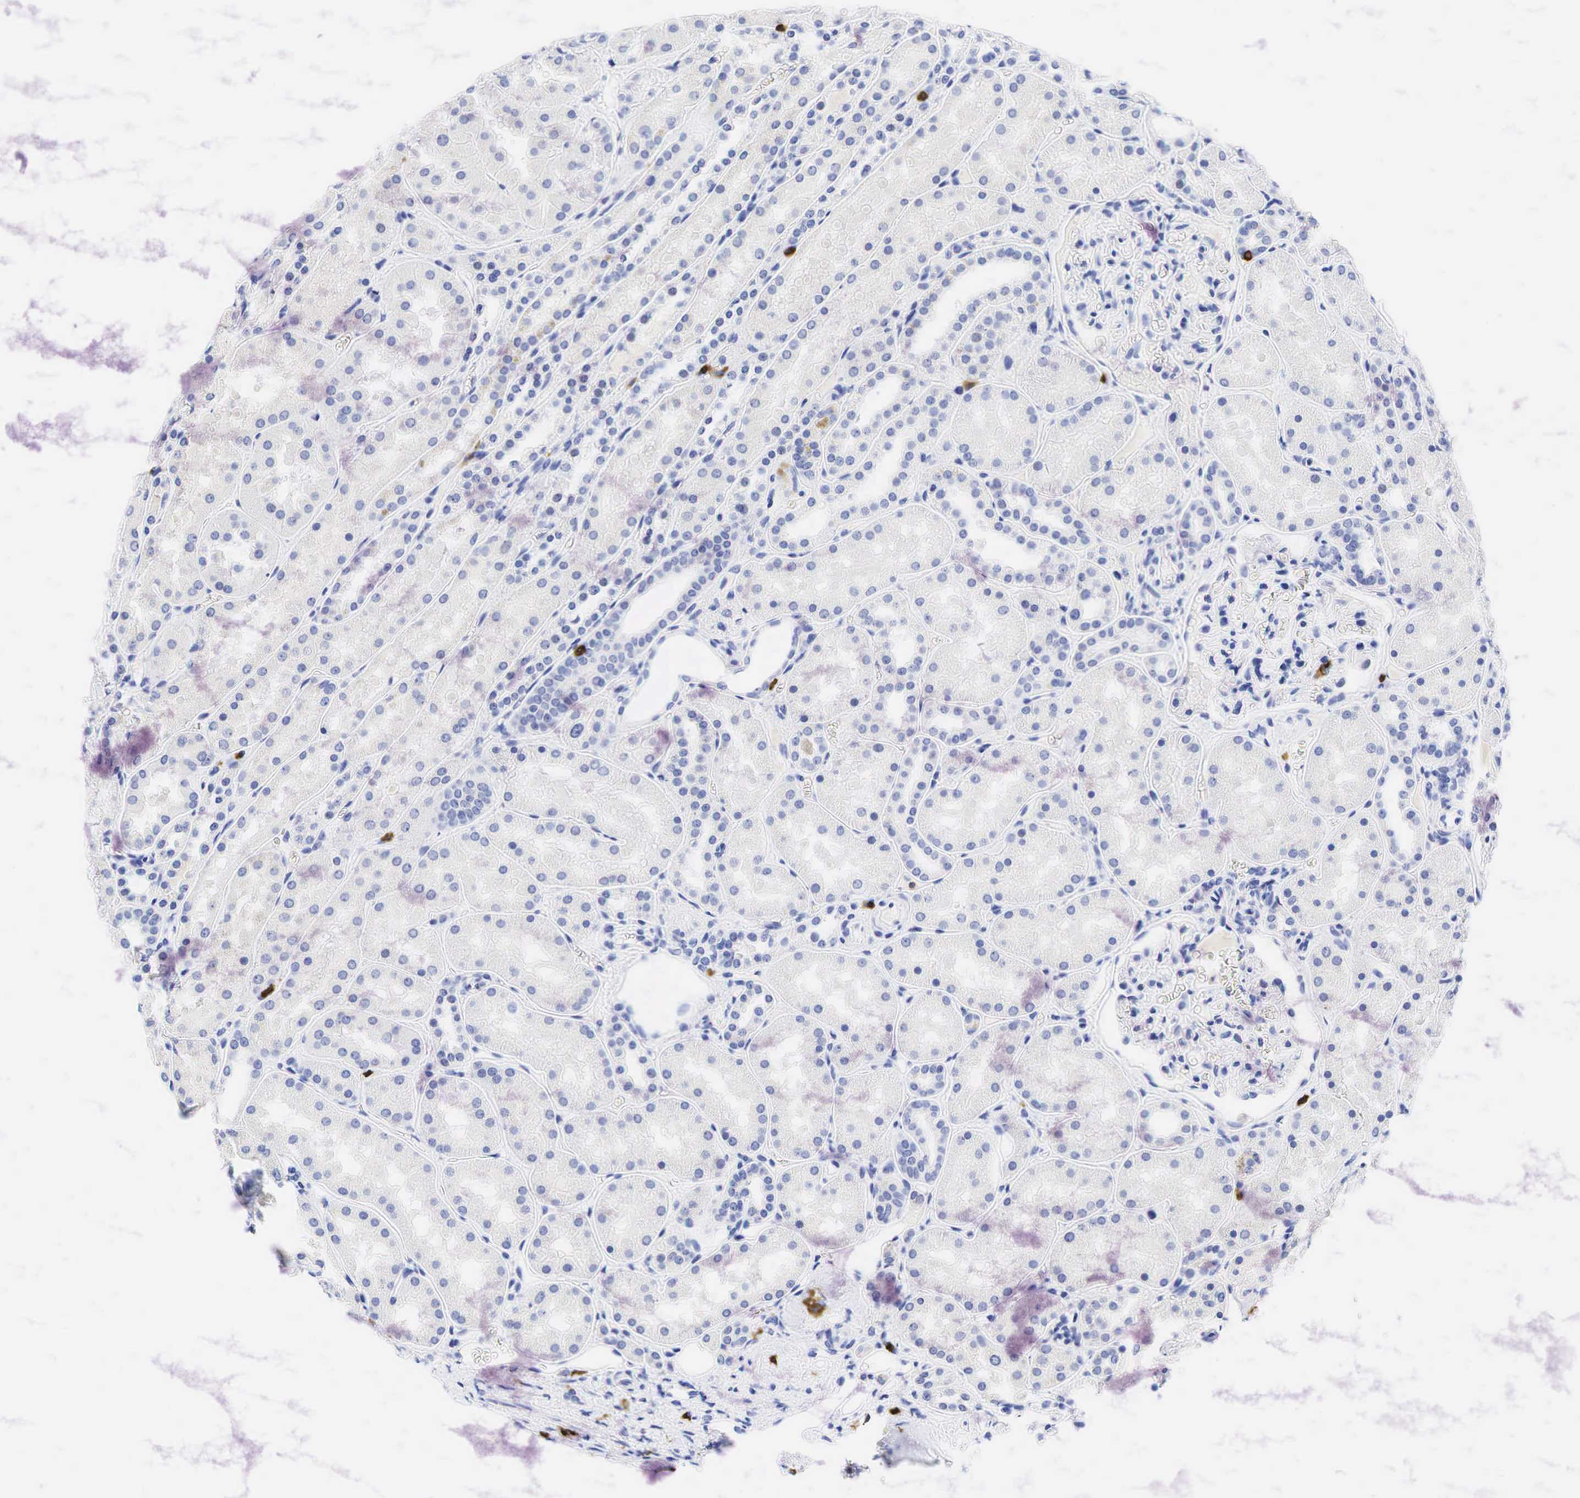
{"staining": {"intensity": "negative", "quantity": "none", "location": "none"}, "tissue": "kidney", "cell_type": "Cells in glomeruli", "image_type": "normal", "snomed": [{"axis": "morphology", "description": "Normal tissue, NOS"}, {"axis": "topography", "description": "Kidney"}], "caption": "Immunohistochemical staining of normal kidney reveals no significant expression in cells in glomeruli. (Brightfield microscopy of DAB (3,3'-diaminobenzidine) immunohistochemistry at high magnification).", "gene": "CD8A", "patient": {"sex": "female", "age": 52}}